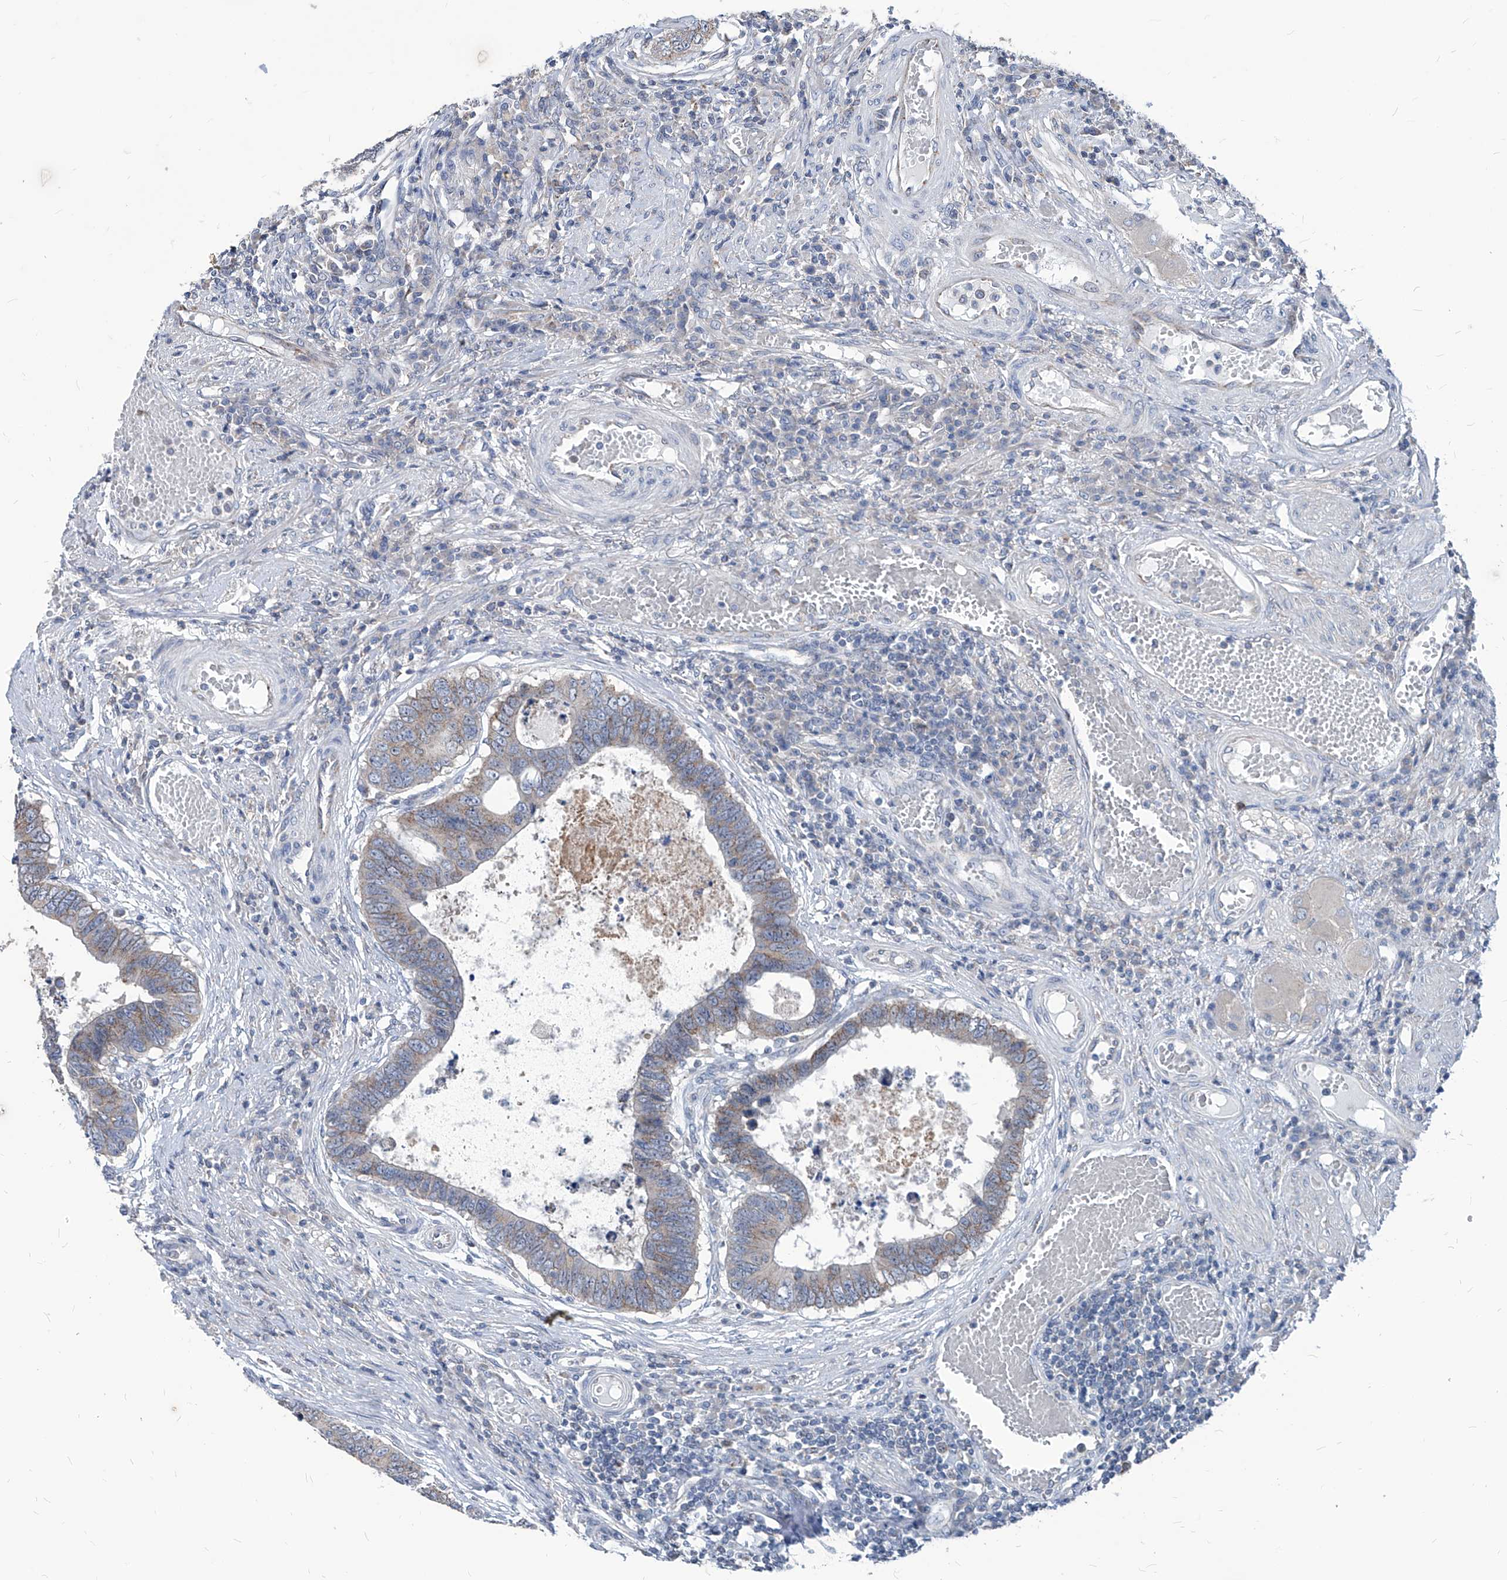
{"staining": {"intensity": "weak", "quantity": "25%-75%", "location": "cytoplasmic/membranous"}, "tissue": "colorectal cancer", "cell_type": "Tumor cells", "image_type": "cancer", "snomed": [{"axis": "morphology", "description": "Adenocarcinoma, NOS"}, {"axis": "topography", "description": "Rectum"}], "caption": "Weak cytoplasmic/membranous expression is appreciated in about 25%-75% of tumor cells in colorectal adenocarcinoma. The staining was performed using DAB (3,3'-diaminobenzidine) to visualize the protein expression in brown, while the nuclei were stained in blue with hematoxylin (Magnification: 20x).", "gene": "AGPS", "patient": {"sex": "male", "age": 84}}